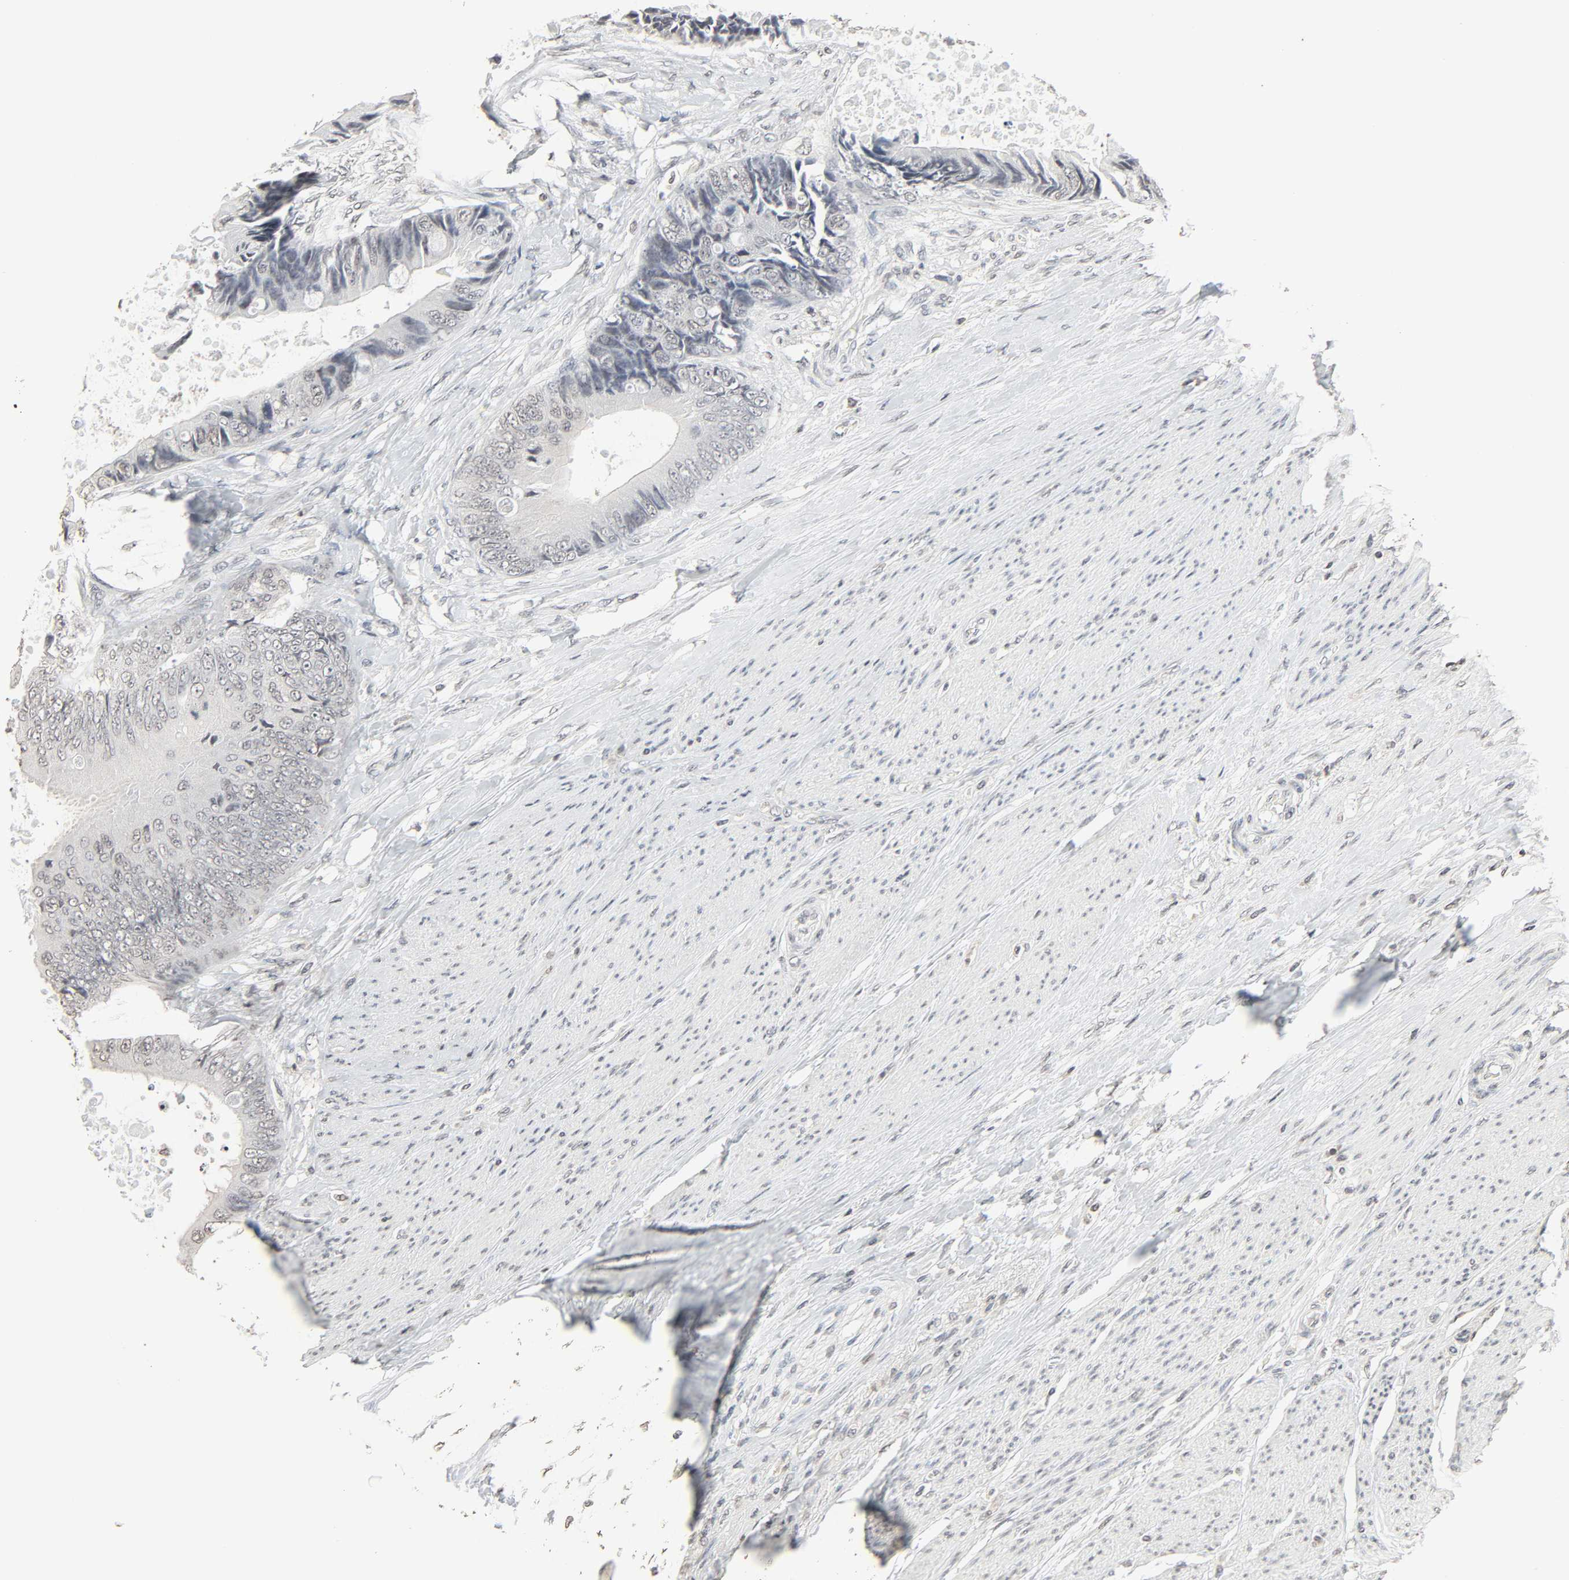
{"staining": {"intensity": "negative", "quantity": "none", "location": "none"}, "tissue": "colorectal cancer", "cell_type": "Tumor cells", "image_type": "cancer", "snomed": [{"axis": "morphology", "description": "Adenocarcinoma, NOS"}, {"axis": "topography", "description": "Rectum"}], "caption": "Immunohistochemistry image of adenocarcinoma (colorectal) stained for a protein (brown), which demonstrates no staining in tumor cells.", "gene": "STK4", "patient": {"sex": "female", "age": 77}}